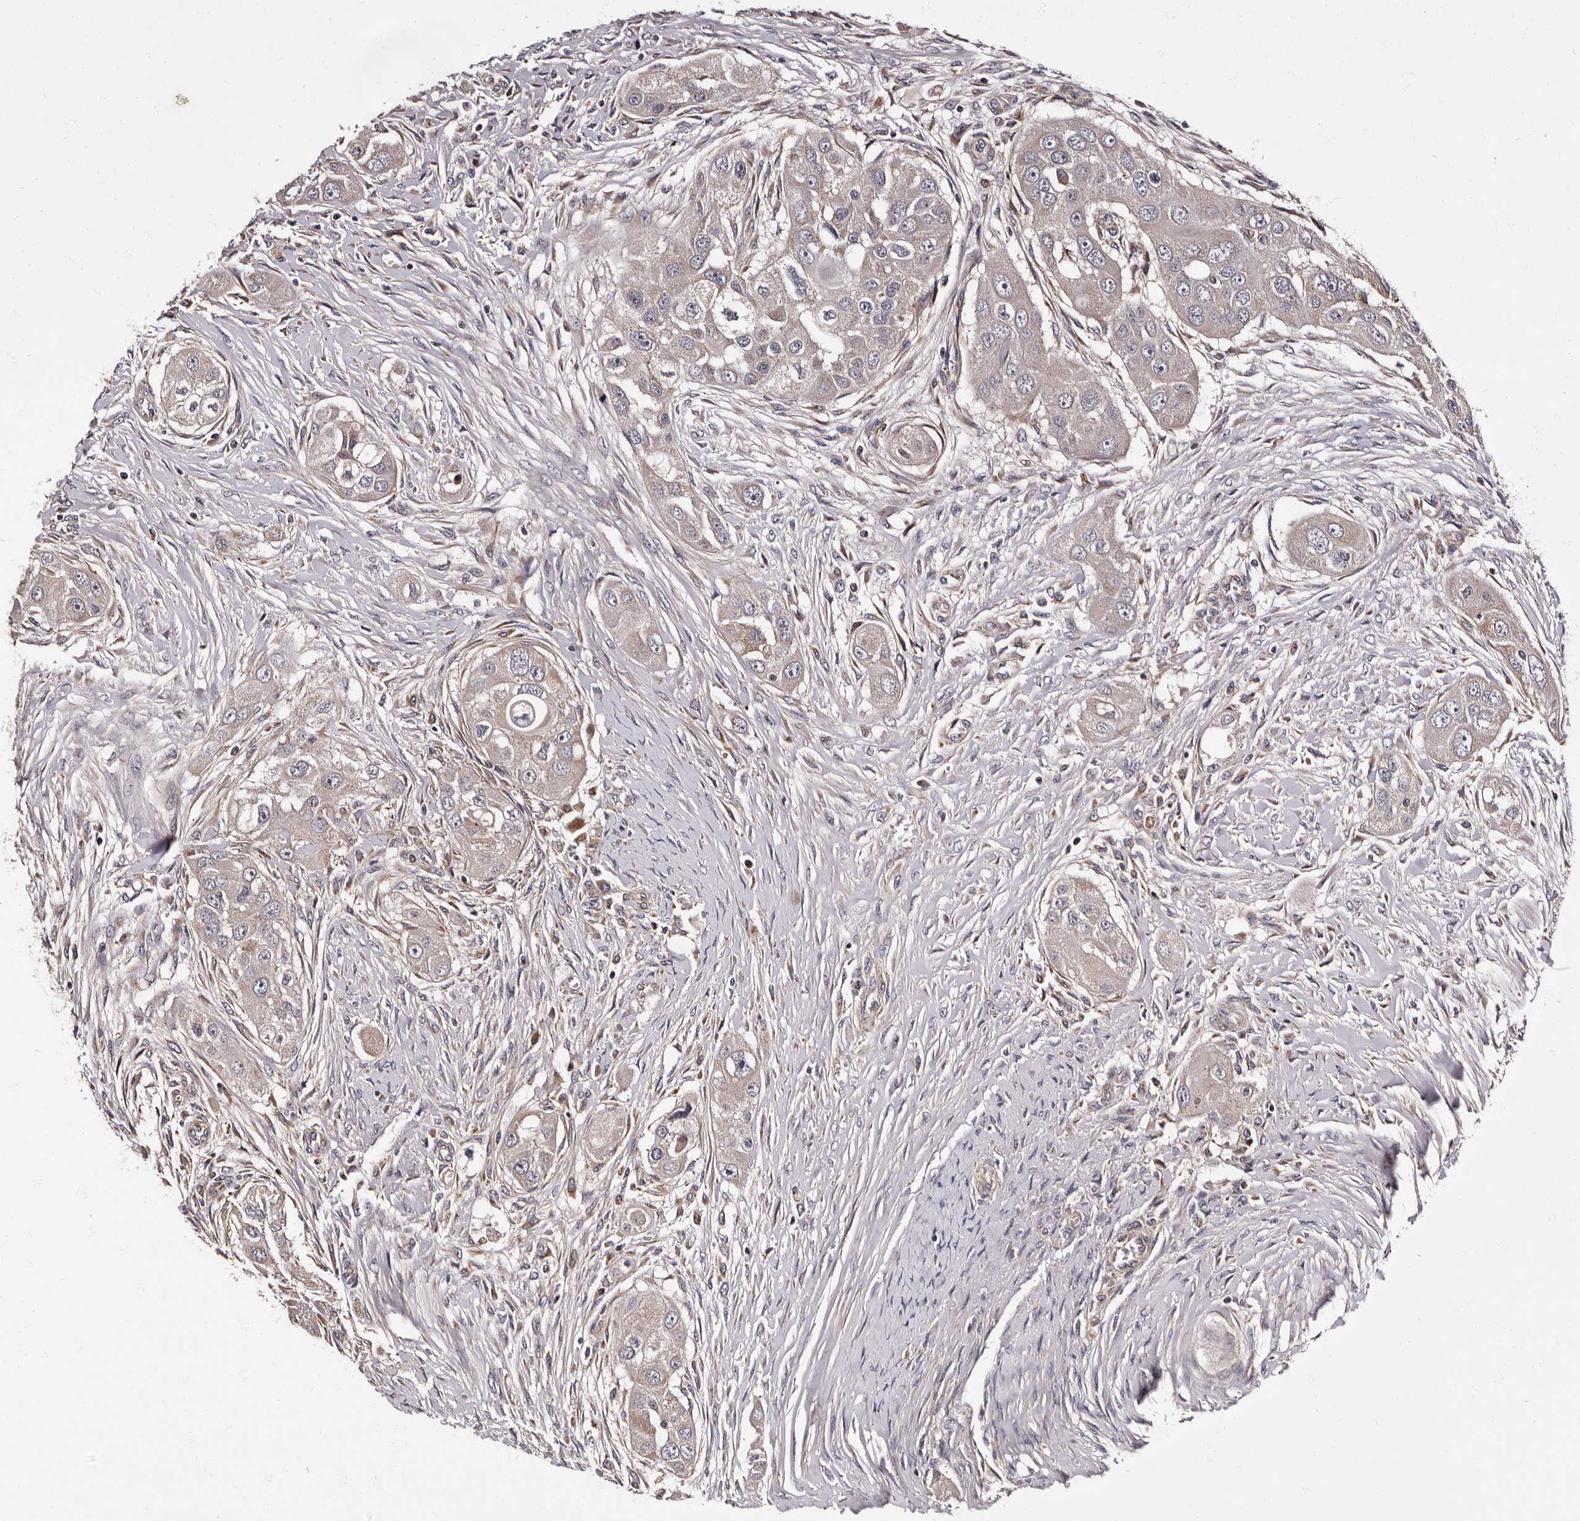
{"staining": {"intensity": "negative", "quantity": "none", "location": "none"}, "tissue": "head and neck cancer", "cell_type": "Tumor cells", "image_type": "cancer", "snomed": [{"axis": "morphology", "description": "Normal tissue, NOS"}, {"axis": "morphology", "description": "Squamous cell carcinoma, NOS"}, {"axis": "topography", "description": "Skeletal muscle"}, {"axis": "topography", "description": "Head-Neck"}], "caption": "Immunohistochemistry (IHC) of human head and neck squamous cell carcinoma demonstrates no positivity in tumor cells. (Stains: DAB (3,3'-diaminobenzidine) IHC with hematoxylin counter stain, Microscopy: brightfield microscopy at high magnification).", "gene": "ADCK5", "patient": {"sex": "male", "age": 51}}